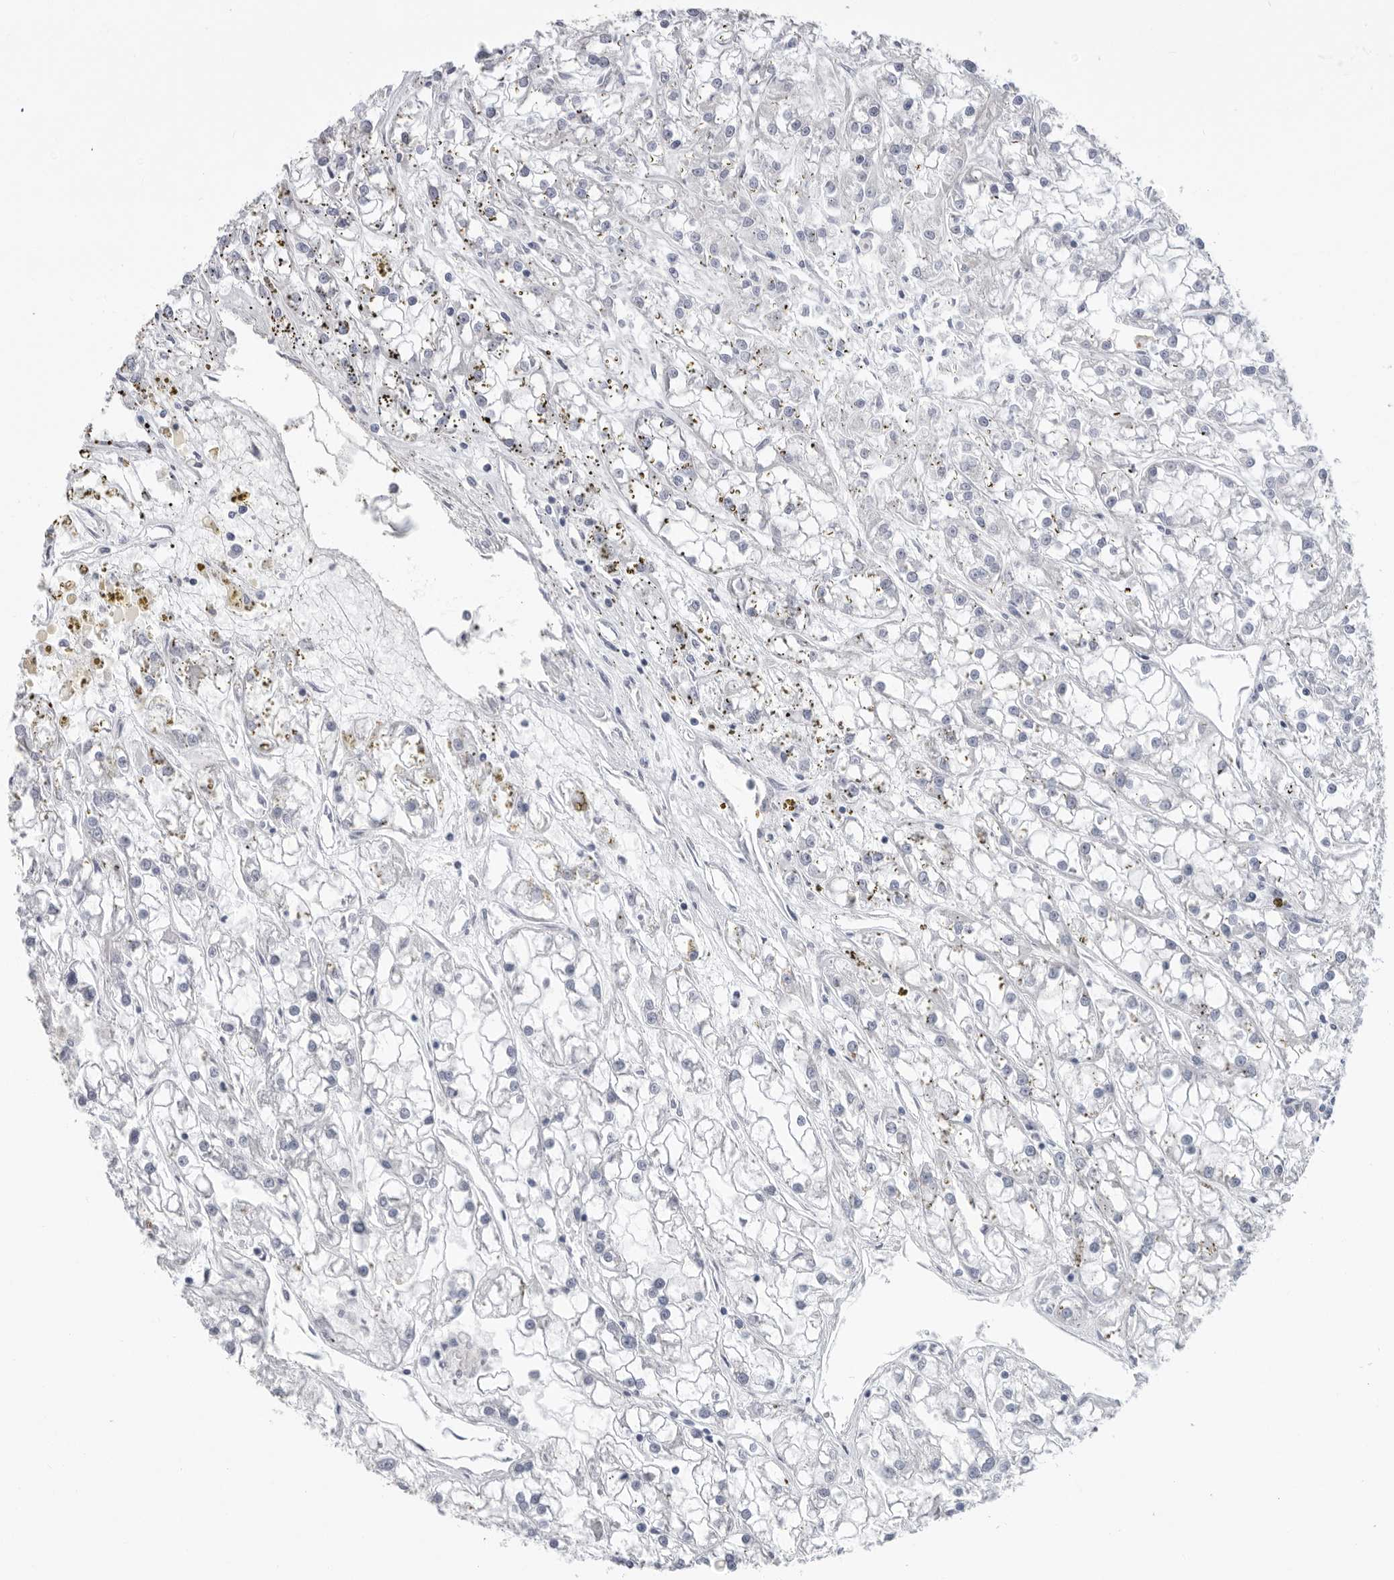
{"staining": {"intensity": "negative", "quantity": "none", "location": "none"}, "tissue": "renal cancer", "cell_type": "Tumor cells", "image_type": "cancer", "snomed": [{"axis": "morphology", "description": "Adenocarcinoma, NOS"}, {"axis": "topography", "description": "Kidney"}], "caption": "High power microscopy image of an immunohistochemistry image of adenocarcinoma (renal), revealing no significant positivity in tumor cells.", "gene": "MTFR1L", "patient": {"sex": "female", "age": 52}}